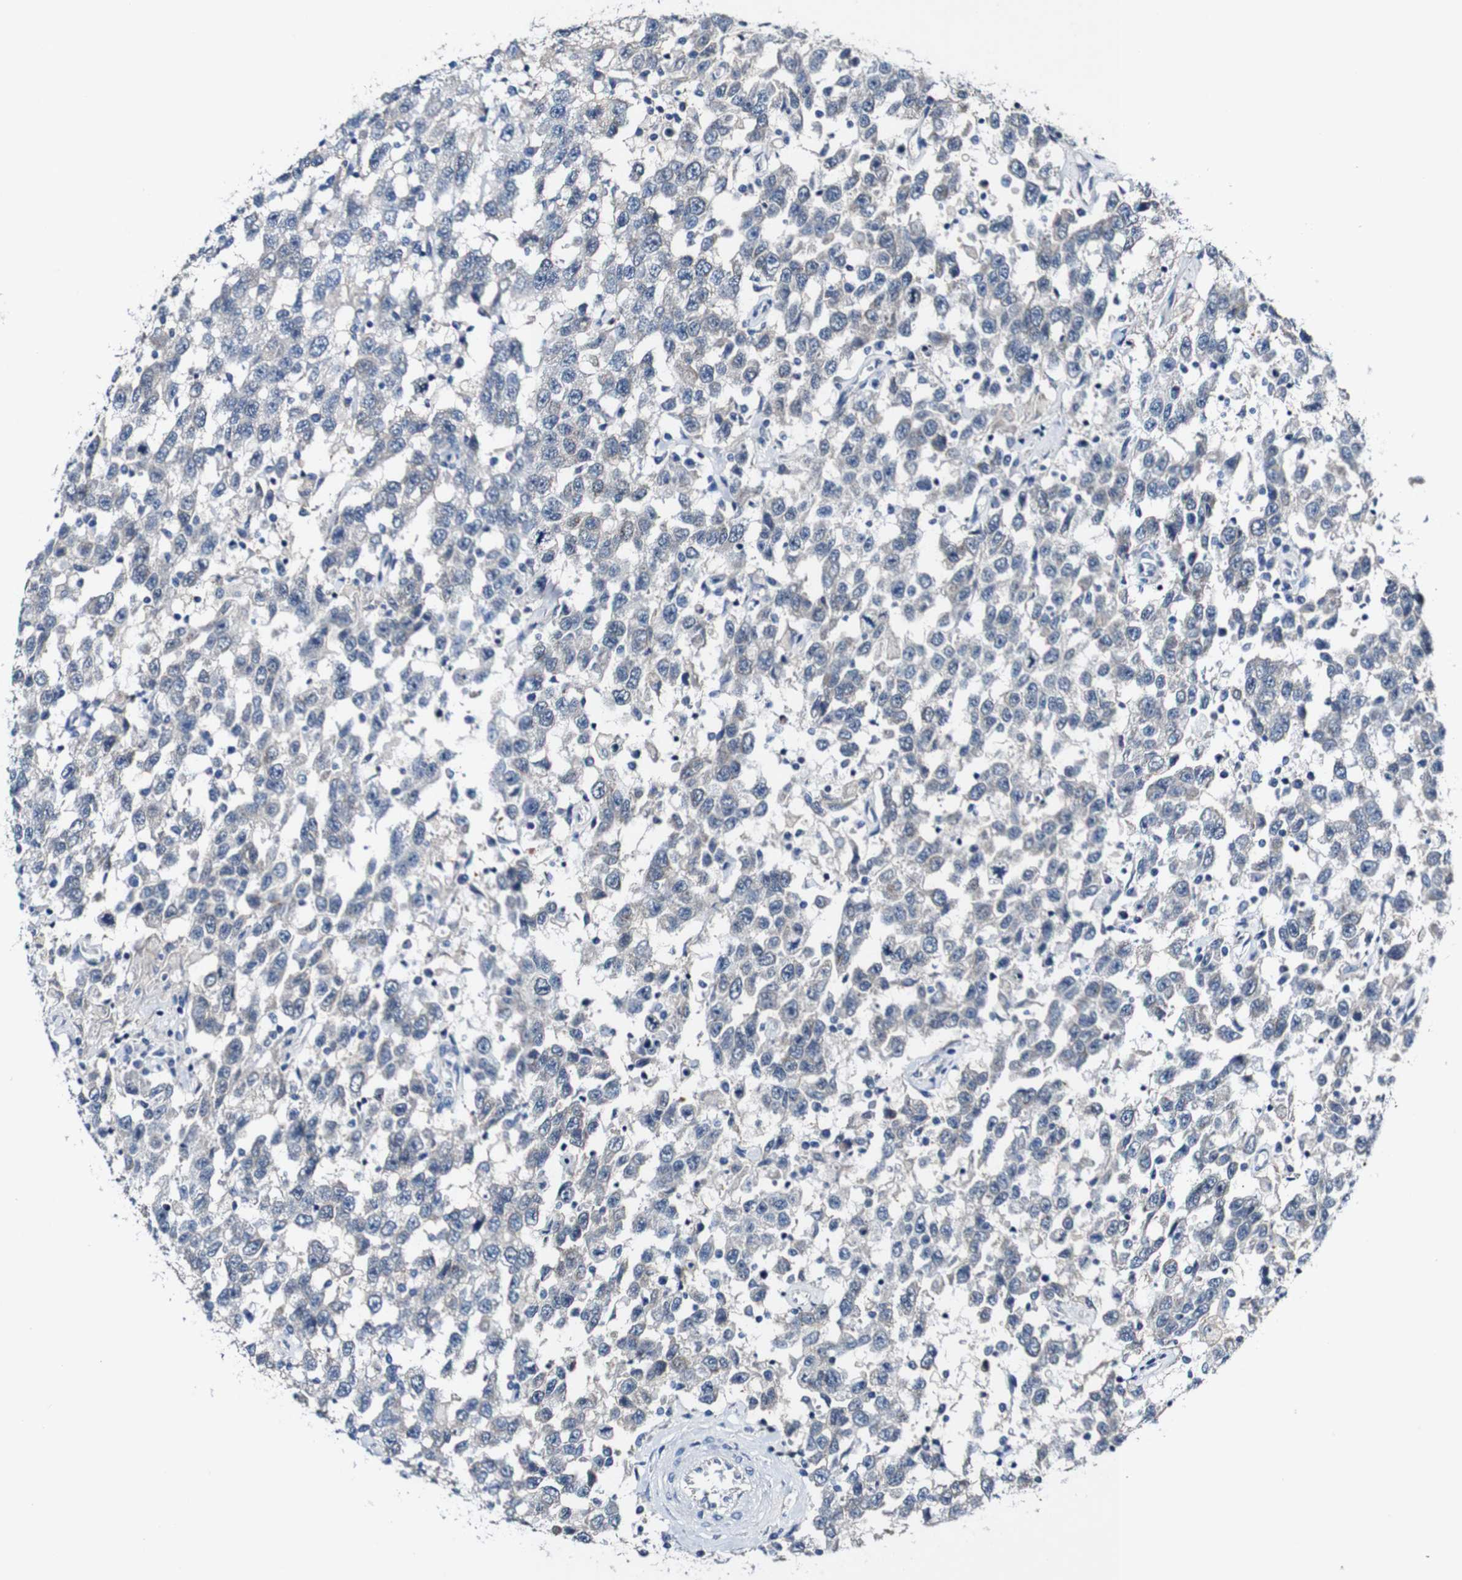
{"staining": {"intensity": "negative", "quantity": "none", "location": "none"}, "tissue": "testis cancer", "cell_type": "Tumor cells", "image_type": "cancer", "snomed": [{"axis": "morphology", "description": "Seminoma, NOS"}, {"axis": "topography", "description": "Testis"}], "caption": "Protein analysis of seminoma (testis) reveals no significant staining in tumor cells.", "gene": "GRAMD1A", "patient": {"sex": "male", "age": 41}}